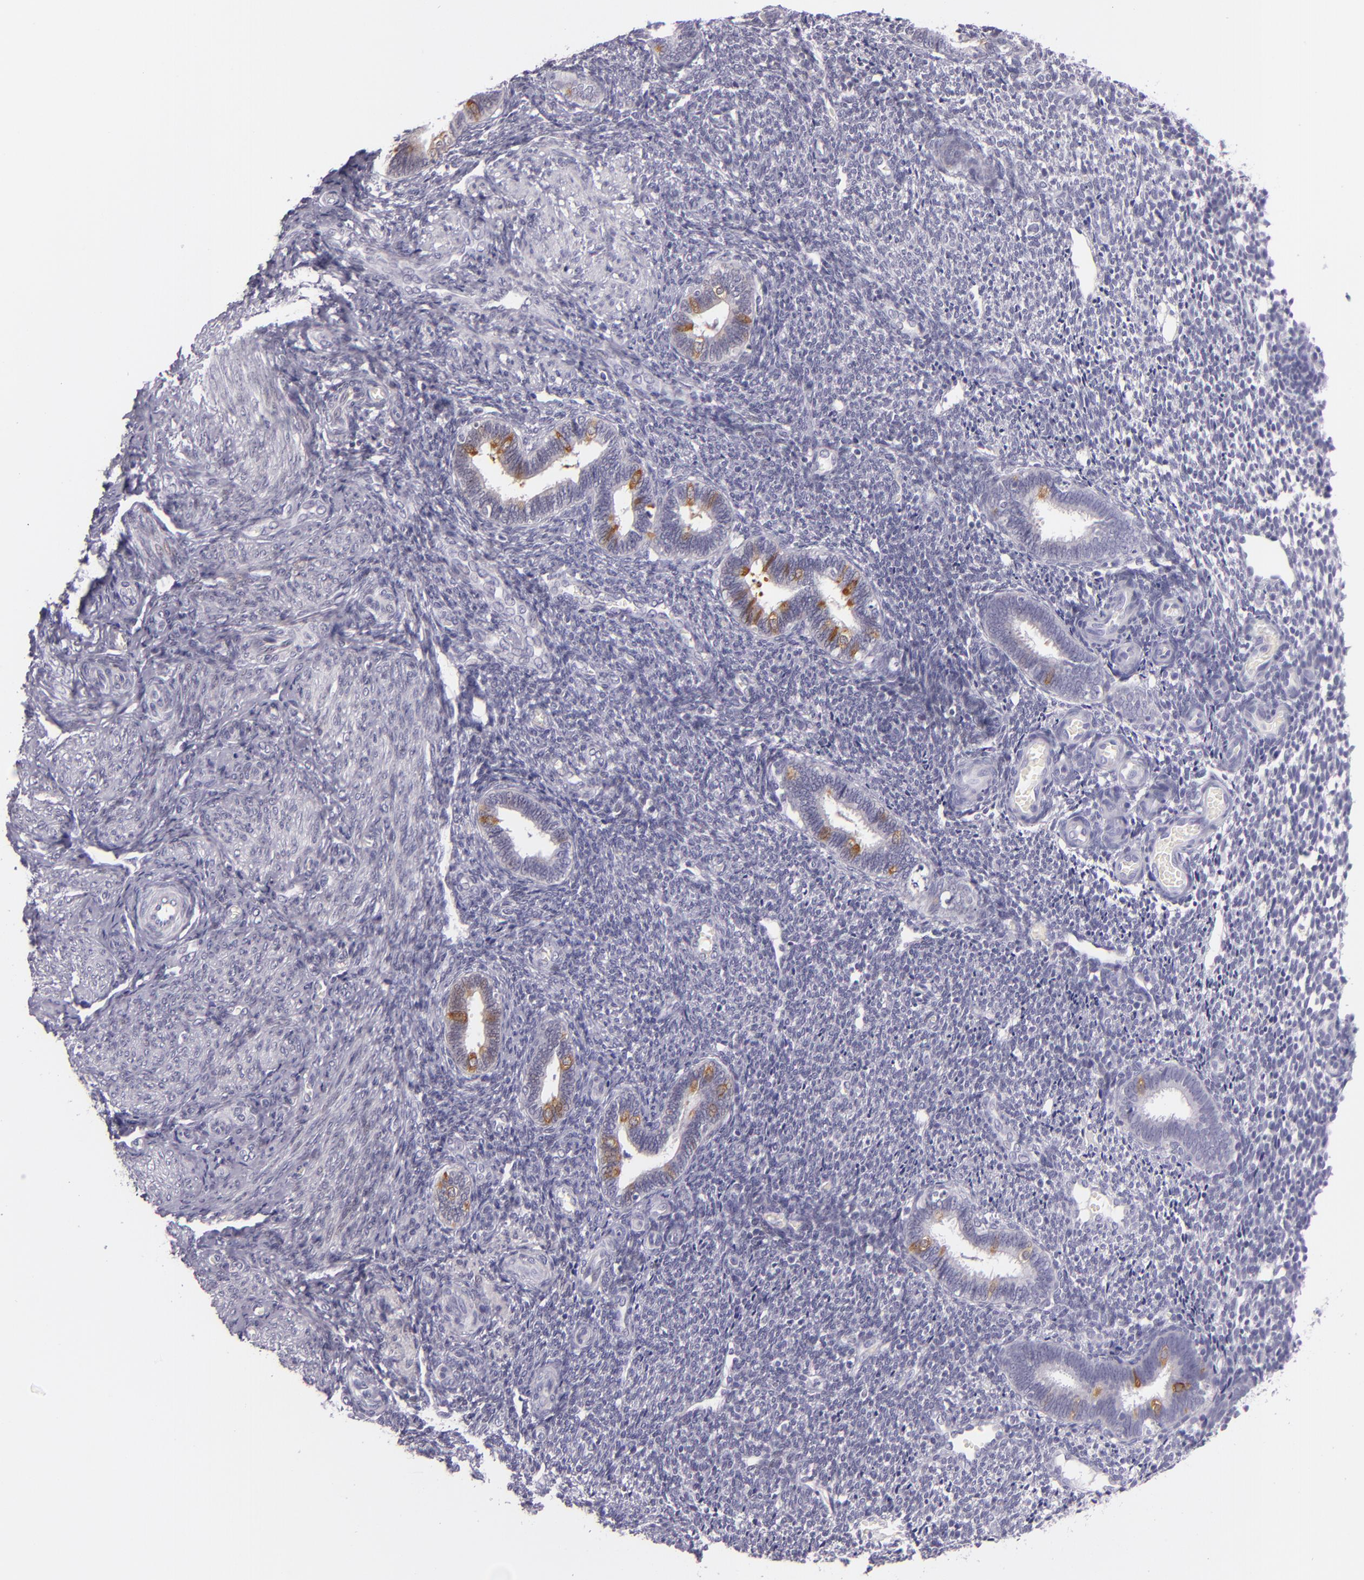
{"staining": {"intensity": "negative", "quantity": "none", "location": "none"}, "tissue": "endometrium", "cell_type": "Cells in endometrial stroma", "image_type": "normal", "snomed": [{"axis": "morphology", "description": "Normal tissue, NOS"}, {"axis": "topography", "description": "Endometrium"}], "caption": "This is a micrograph of immunohistochemistry (IHC) staining of normal endometrium, which shows no positivity in cells in endometrial stroma.", "gene": "HSP90AA1", "patient": {"sex": "female", "age": 27}}